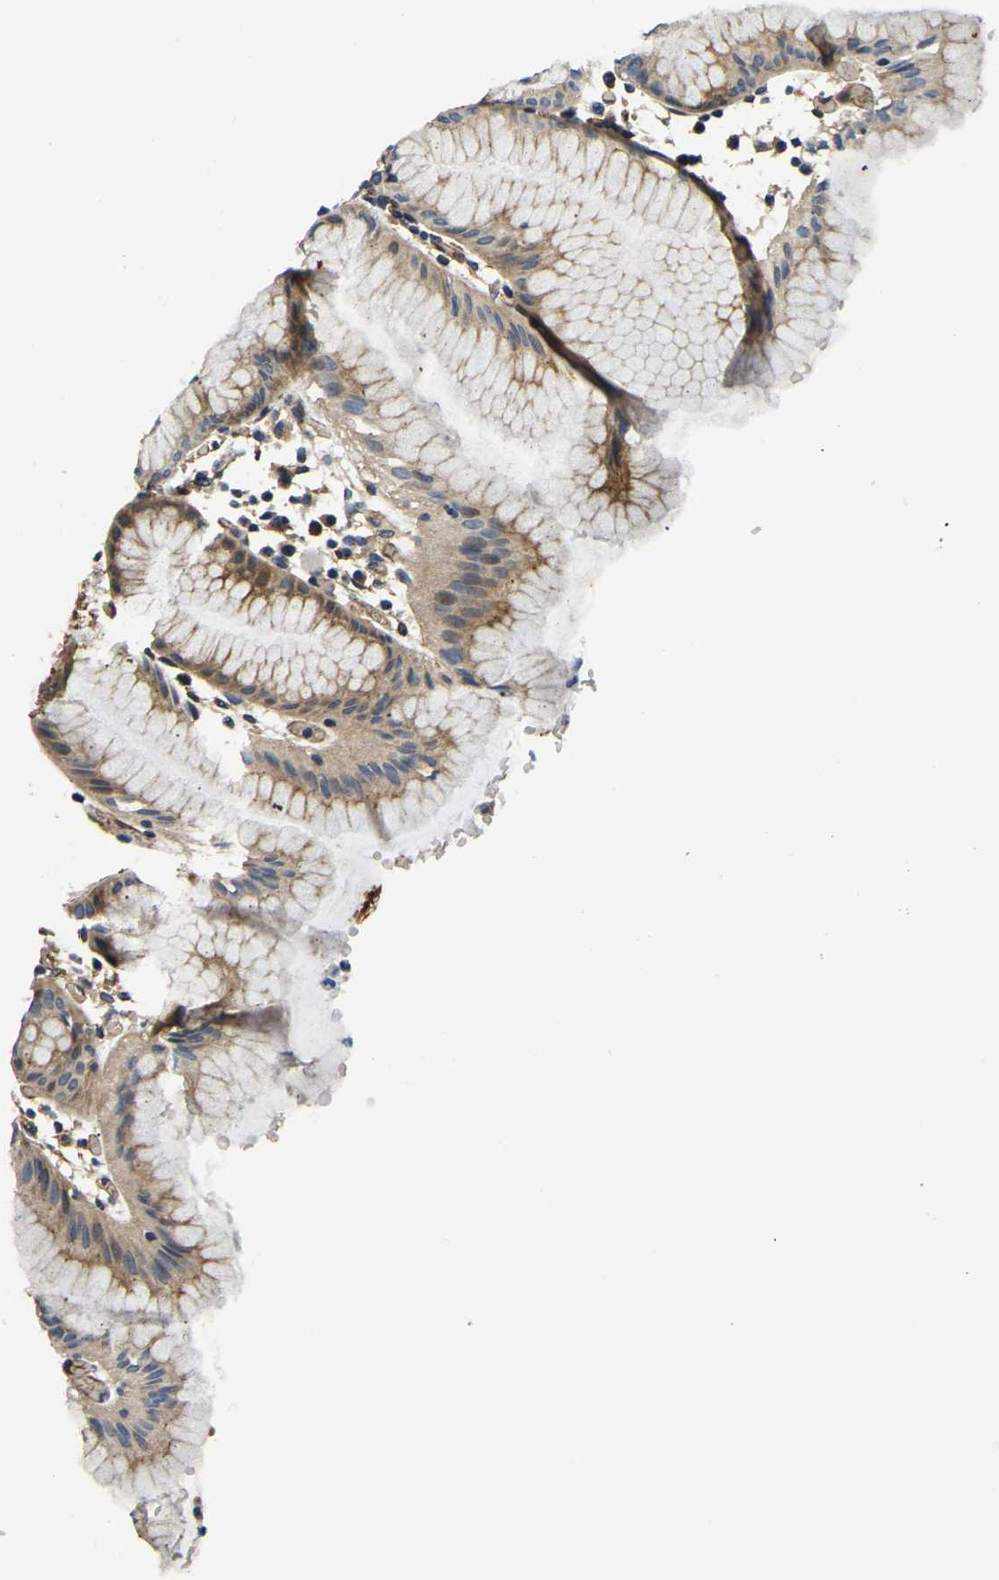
{"staining": {"intensity": "moderate", "quantity": "25%-75%", "location": "cytoplasmic/membranous"}, "tissue": "stomach", "cell_type": "Glandular cells", "image_type": "normal", "snomed": [{"axis": "morphology", "description": "Normal tissue, NOS"}, {"axis": "topography", "description": "Stomach"}, {"axis": "topography", "description": "Stomach, lower"}], "caption": "A brown stain labels moderate cytoplasmic/membranous expression of a protein in glandular cells of normal human stomach. Nuclei are stained in blue.", "gene": "RNF39", "patient": {"sex": "female", "age": 75}}